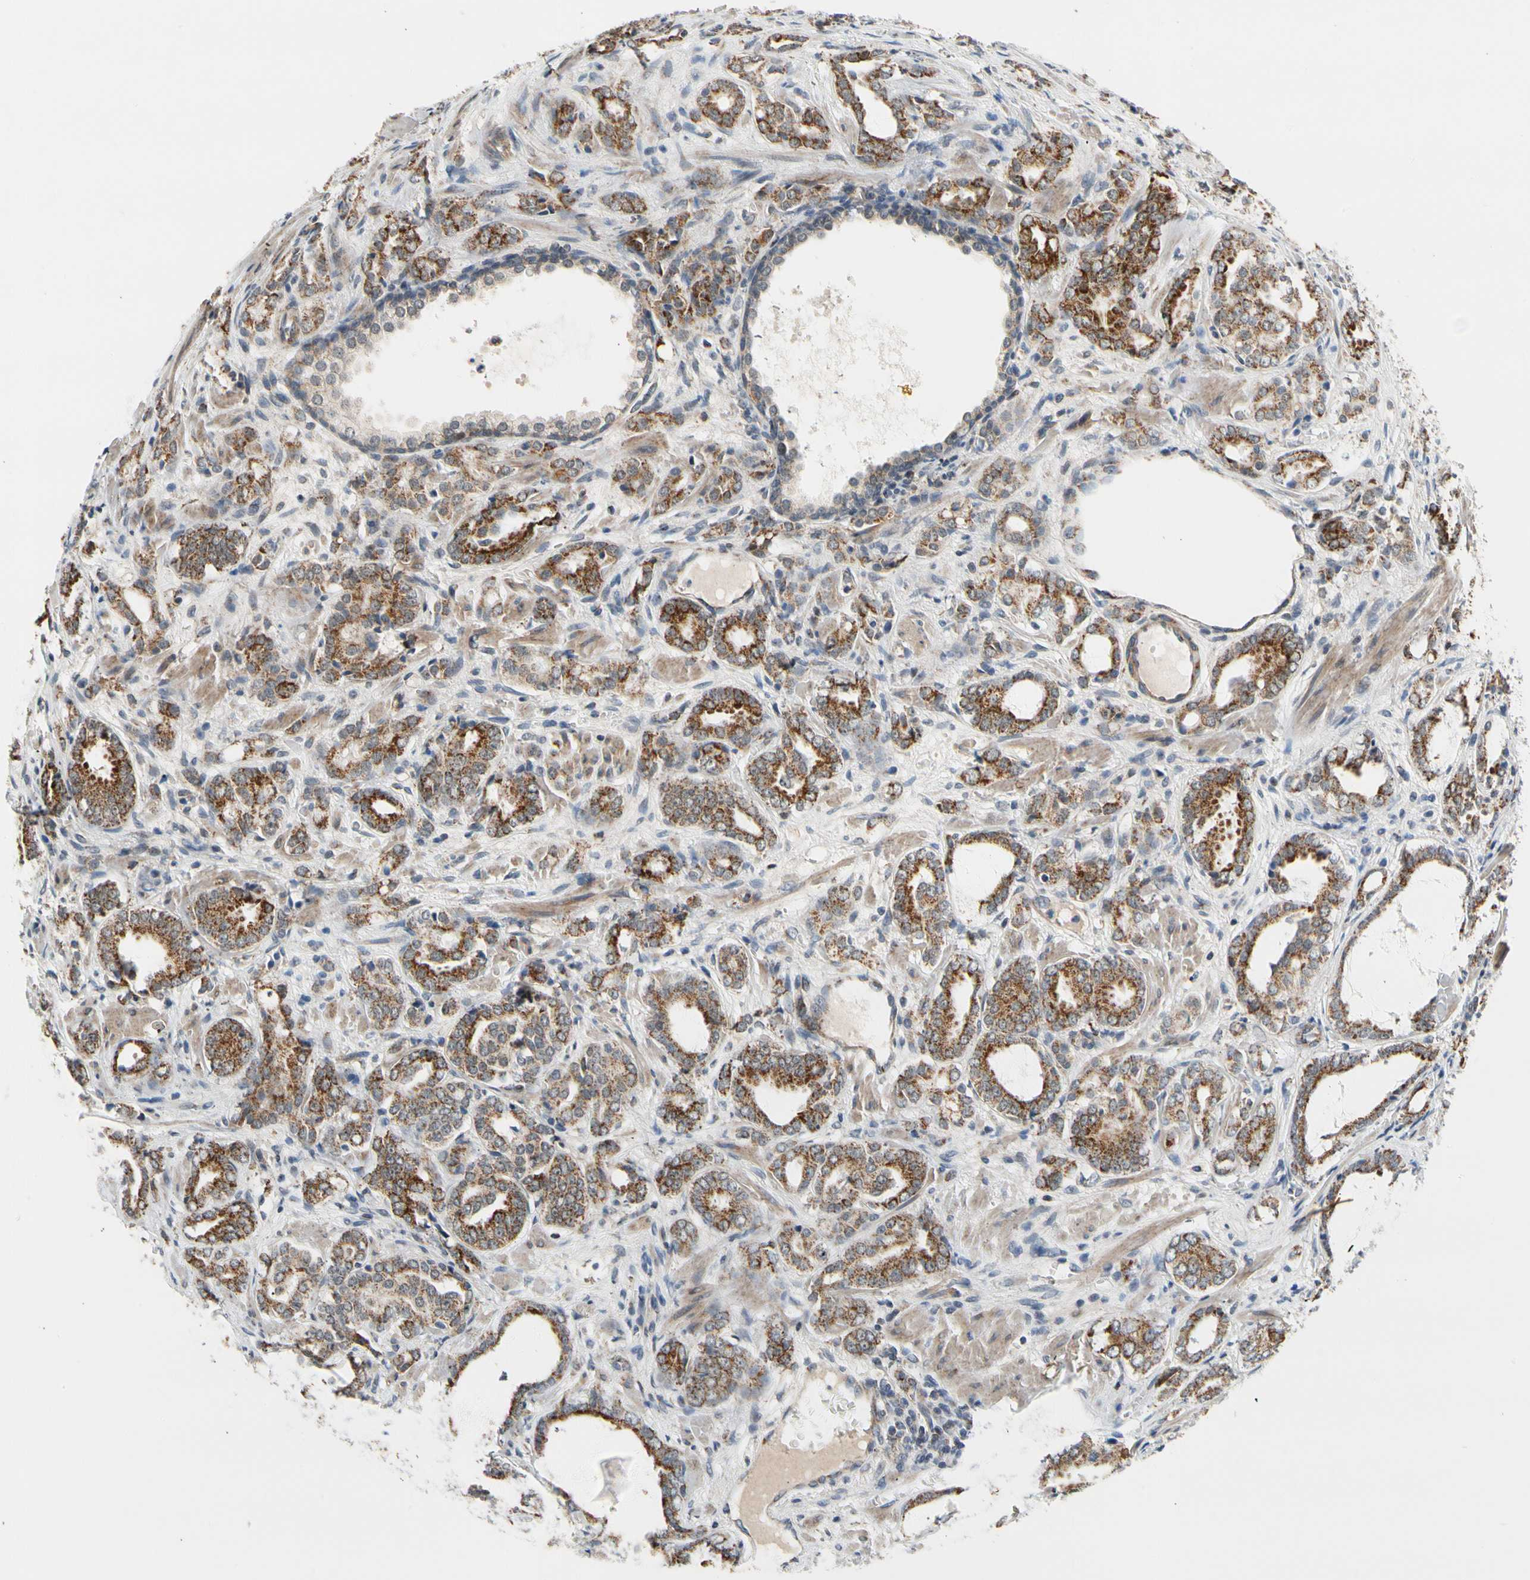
{"staining": {"intensity": "moderate", "quantity": ">75%", "location": "cytoplasmic/membranous"}, "tissue": "prostate cancer", "cell_type": "Tumor cells", "image_type": "cancer", "snomed": [{"axis": "morphology", "description": "Adenocarcinoma, High grade"}, {"axis": "topography", "description": "Prostate"}], "caption": "DAB (3,3'-diaminobenzidine) immunohistochemical staining of prostate high-grade adenocarcinoma reveals moderate cytoplasmic/membranous protein expression in approximately >75% of tumor cells. Nuclei are stained in blue.", "gene": "KHDC4", "patient": {"sex": "male", "age": 64}}